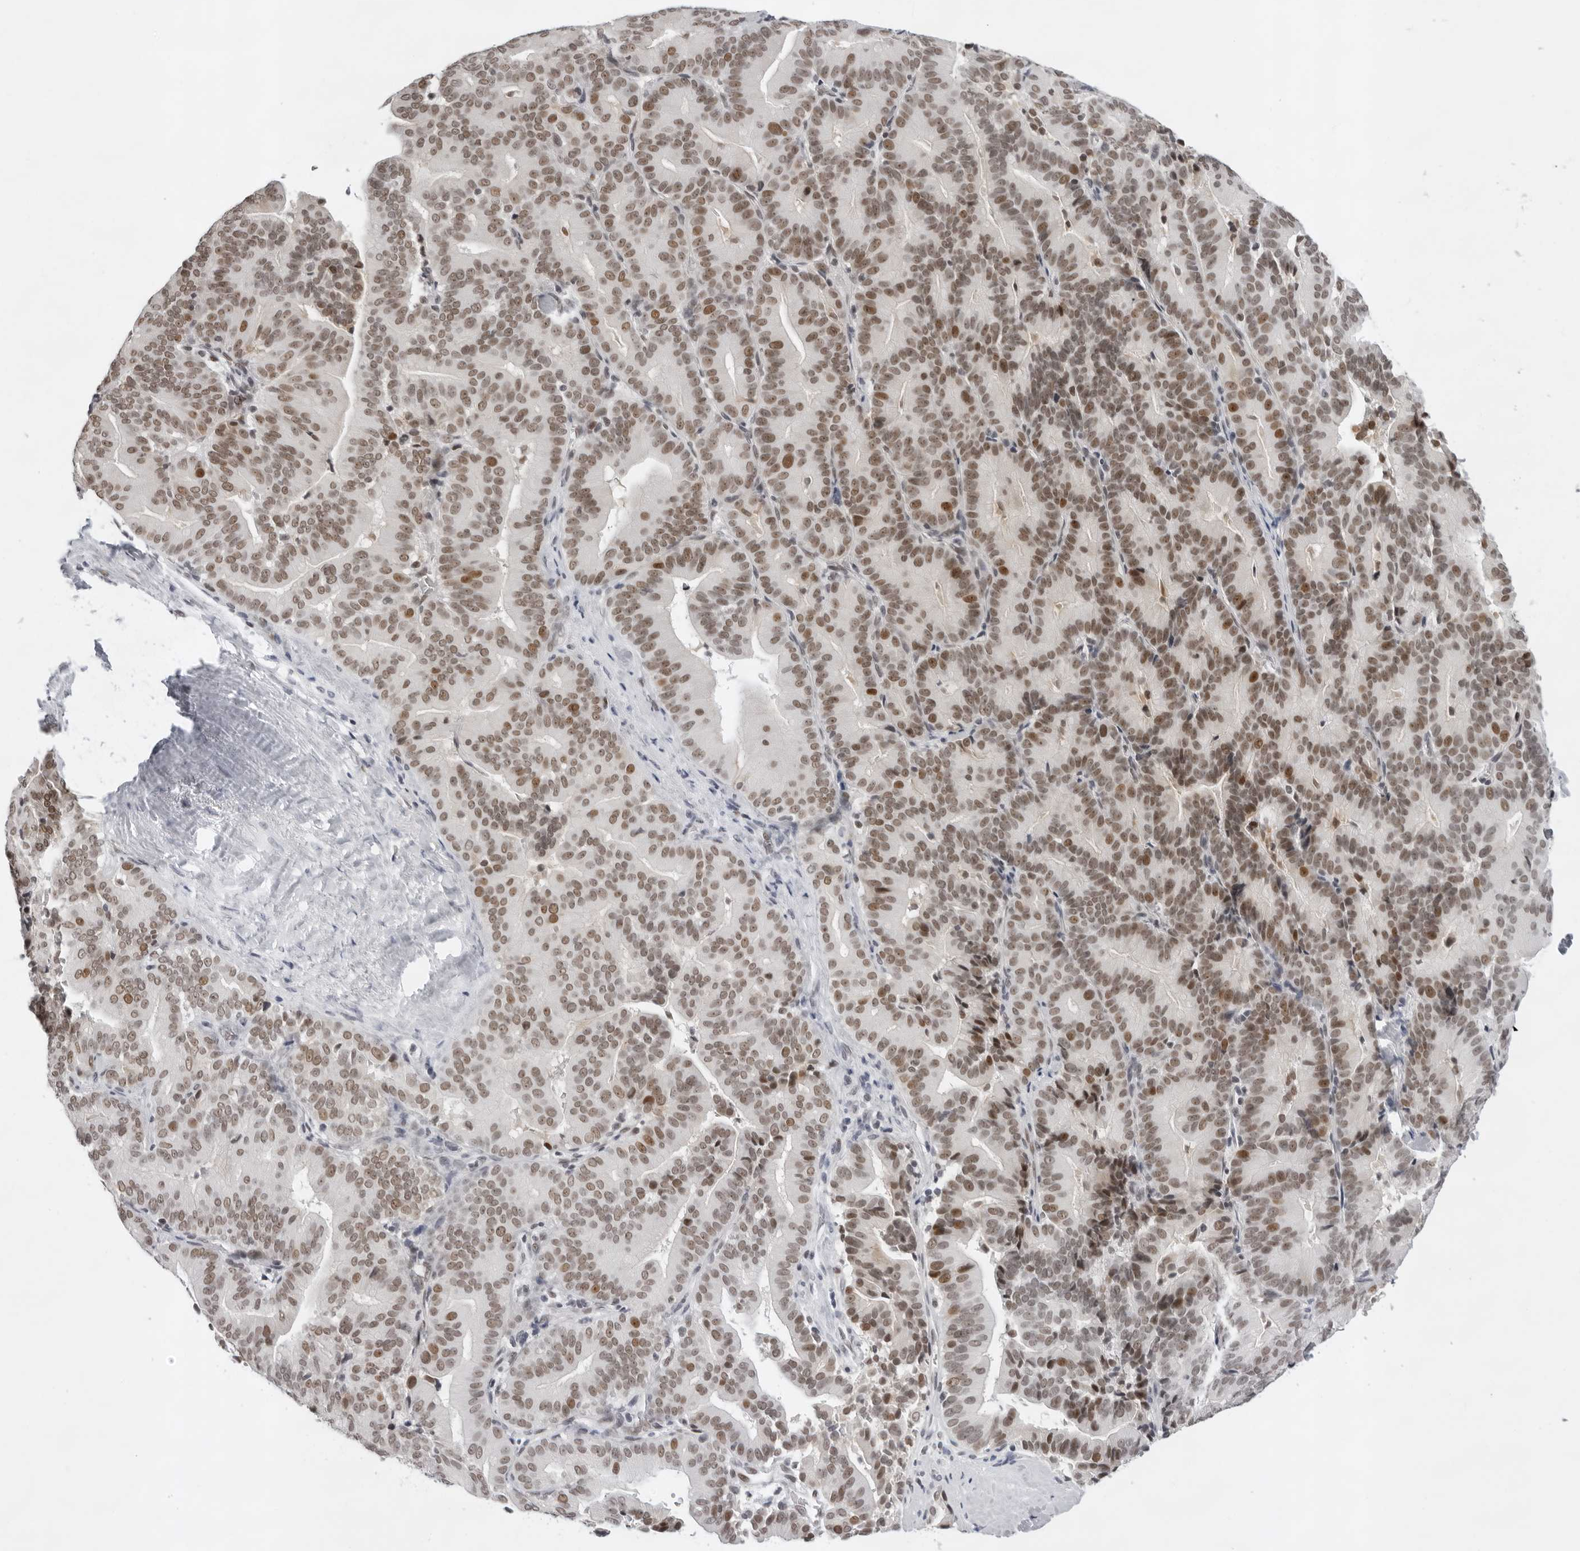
{"staining": {"intensity": "moderate", "quantity": ">75%", "location": "nuclear"}, "tissue": "liver cancer", "cell_type": "Tumor cells", "image_type": "cancer", "snomed": [{"axis": "morphology", "description": "Cholangiocarcinoma"}, {"axis": "topography", "description": "Liver"}], "caption": "Immunohistochemical staining of liver cholangiocarcinoma exhibits moderate nuclear protein positivity in approximately >75% of tumor cells. (Brightfield microscopy of DAB IHC at high magnification).", "gene": "USP1", "patient": {"sex": "female", "age": 75}}